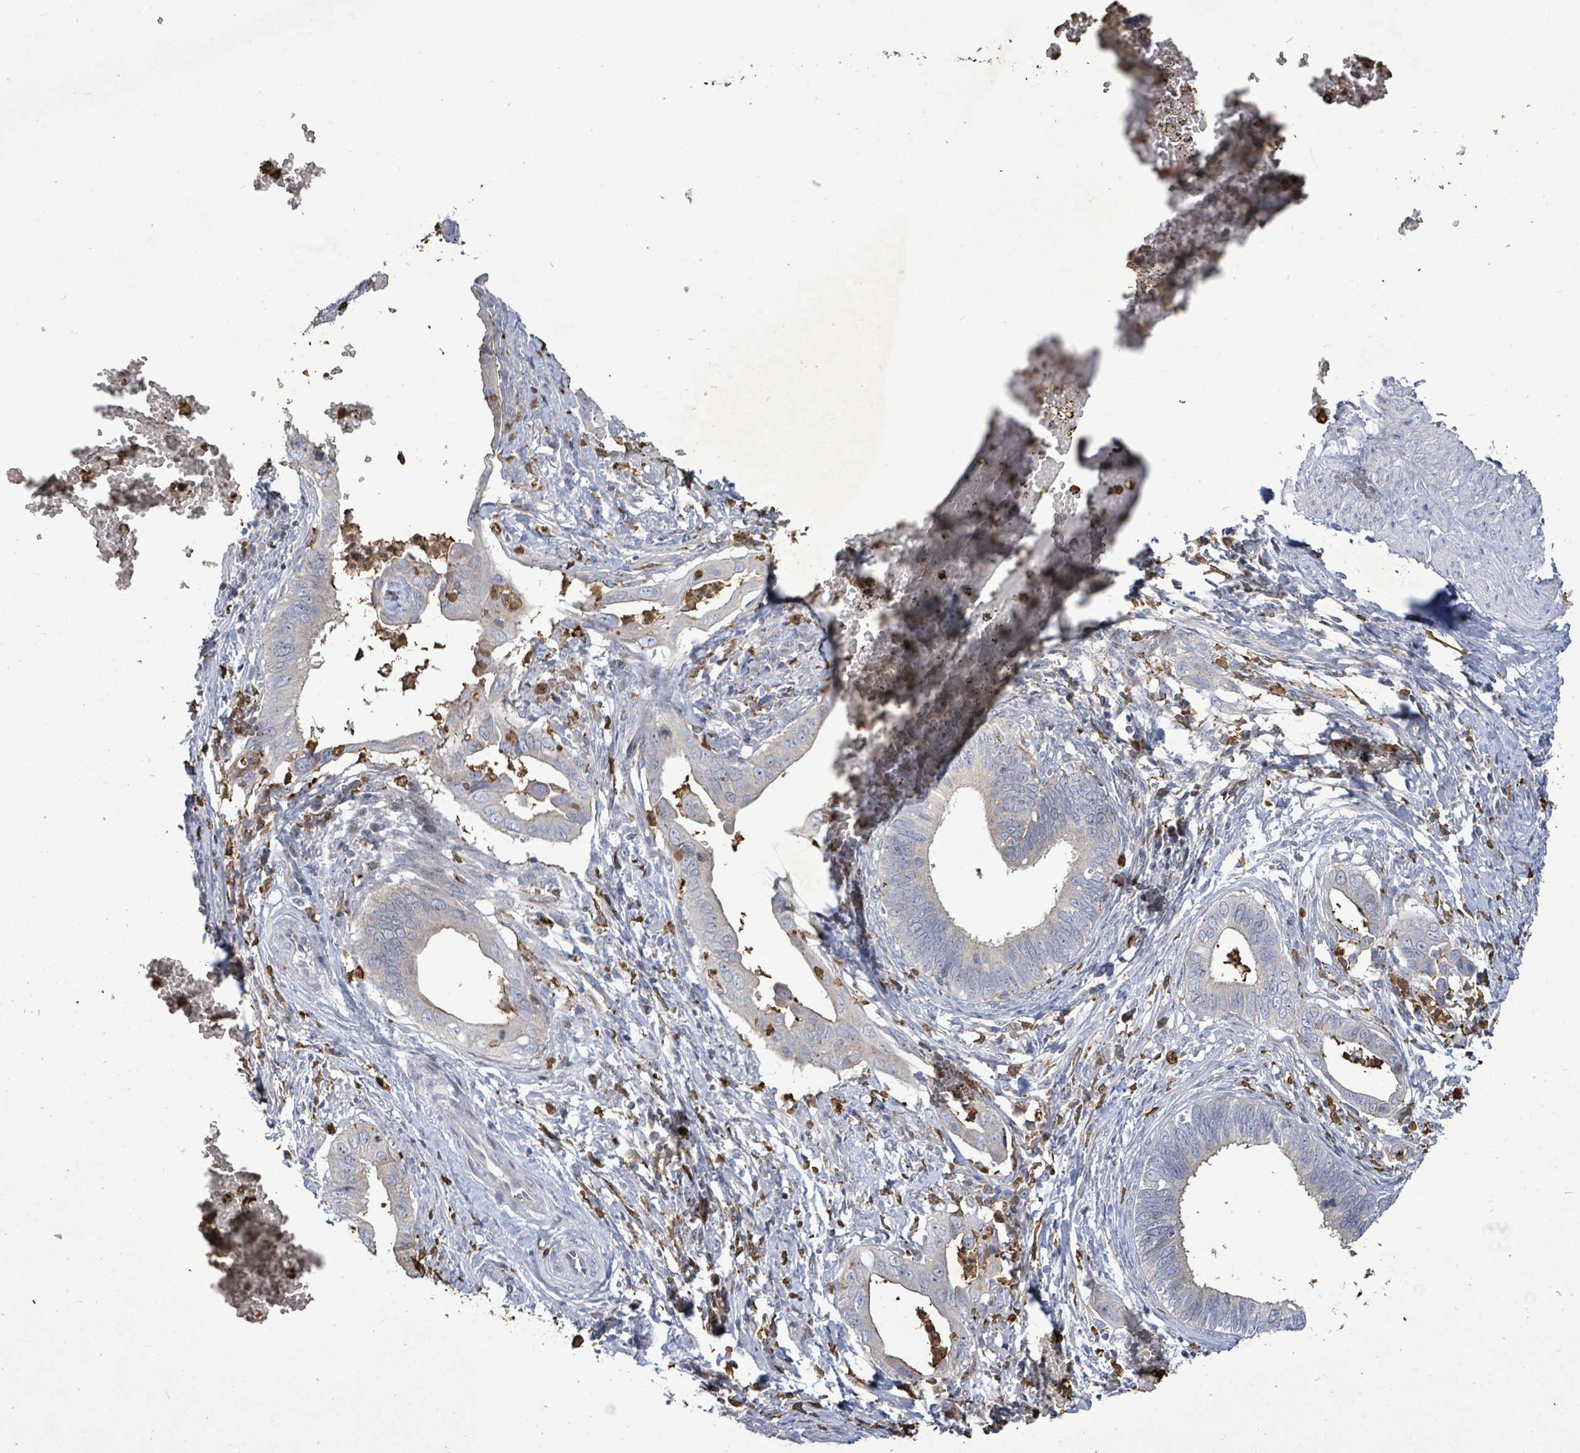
{"staining": {"intensity": "negative", "quantity": "none", "location": "none"}, "tissue": "cervical cancer", "cell_type": "Tumor cells", "image_type": "cancer", "snomed": [{"axis": "morphology", "description": "Adenocarcinoma, NOS"}, {"axis": "topography", "description": "Cervix"}], "caption": "This is an immunohistochemistry (IHC) histopathology image of cervical adenocarcinoma. There is no positivity in tumor cells.", "gene": "FAM210A", "patient": {"sex": "female", "age": 42}}